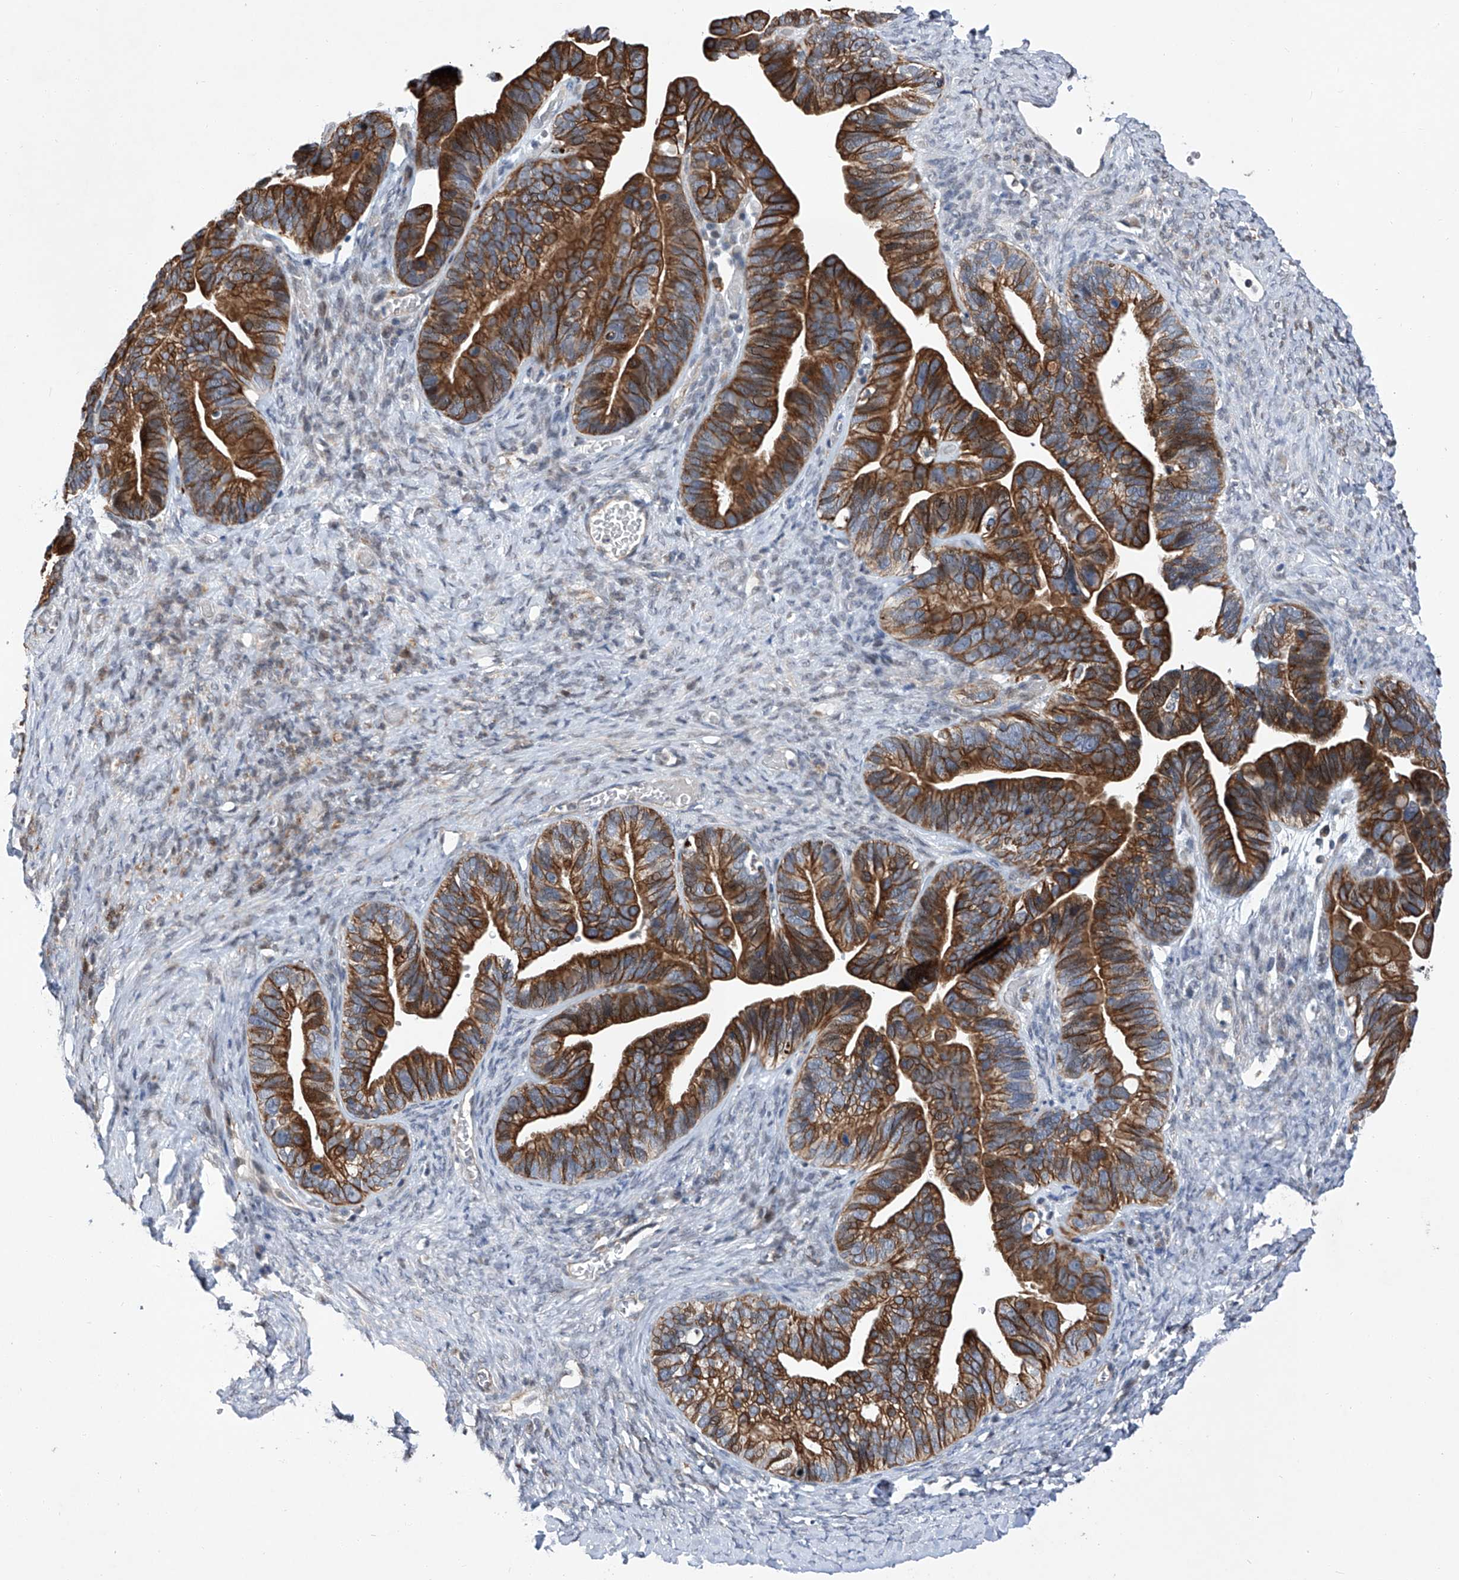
{"staining": {"intensity": "strong", "quantity": ">75%", "location": "cytoplasmic/membranous"}, "tissue": "ovarian cancer", "cell_type": "Tumor cells", "image_type": "cancer", "snomed": [{"axis": "morphology", "description": "Cystadenocarcinoma, serous, NOS"}, {"axis": "topography", "description": "Ovary"}], "caption": "Protein staining of ovarian cancer (serous cystadenocarcinoma) tissue displays strong cytoplasmic/membranous staining in about >75% of tumor cells.", "gene": "FARP2", "patient": {"sex": "female", "age": 56}}